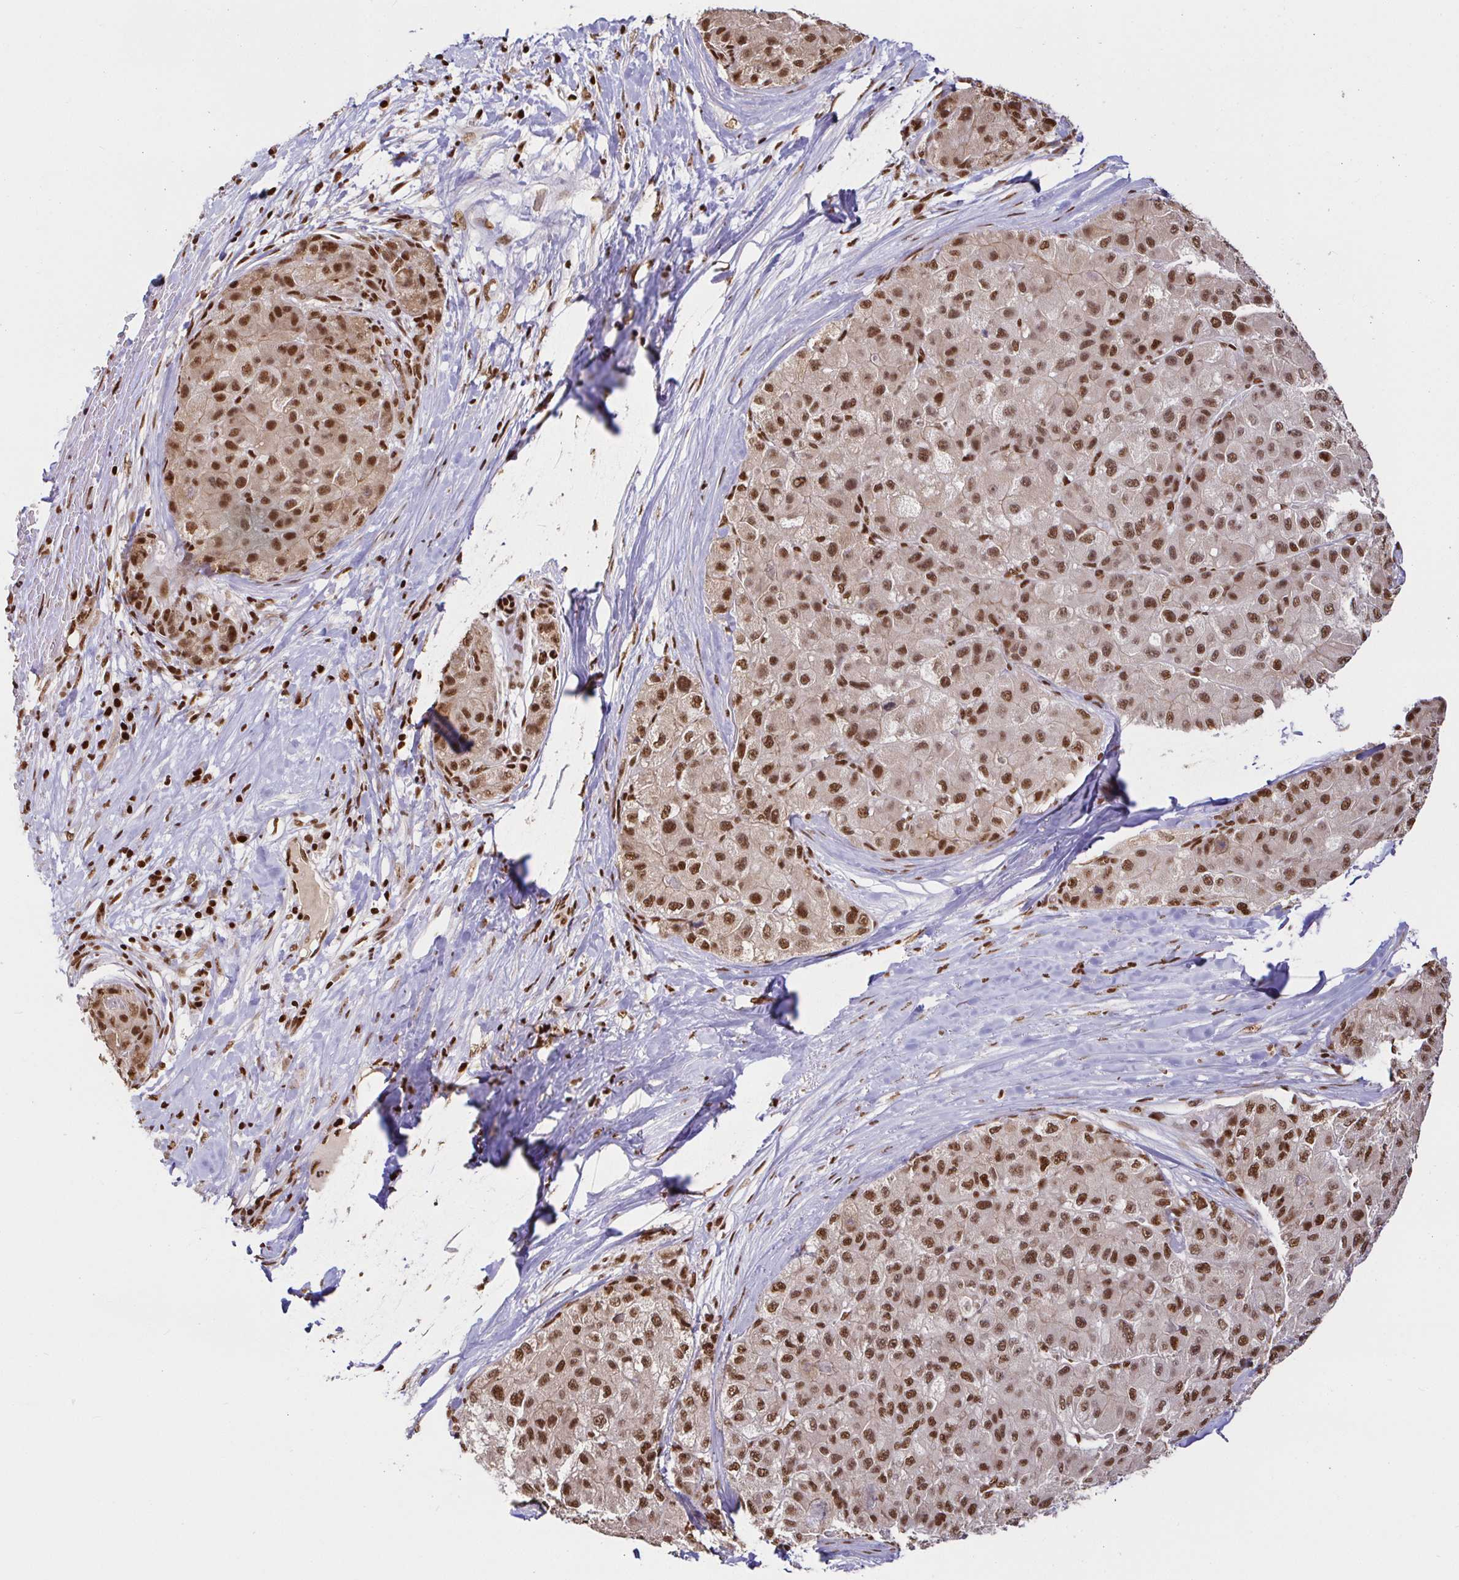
{"staining": {"intensity": "moderate", "quantity": ">75%", "location": "nuclear"}, "tissue": "liver cancer", "cell_type": "Tumor cells", "image_type": "cancer", "snomed": [{"axis": "morphology", "description": "Carcinoma, Hepatocellular, NOS"}, {"axis": "topography", "description": "Liver"}], "caption": "Liver cancer (hepatocellular carcinoma) stained with DAB (3,3'-diaminobenzidine) IHC exhibits medium levels of moderate nuclear expression in about >75% of tumor cells.", "gene": "SP3", "patient": {"sex": "male", "age": 80}}